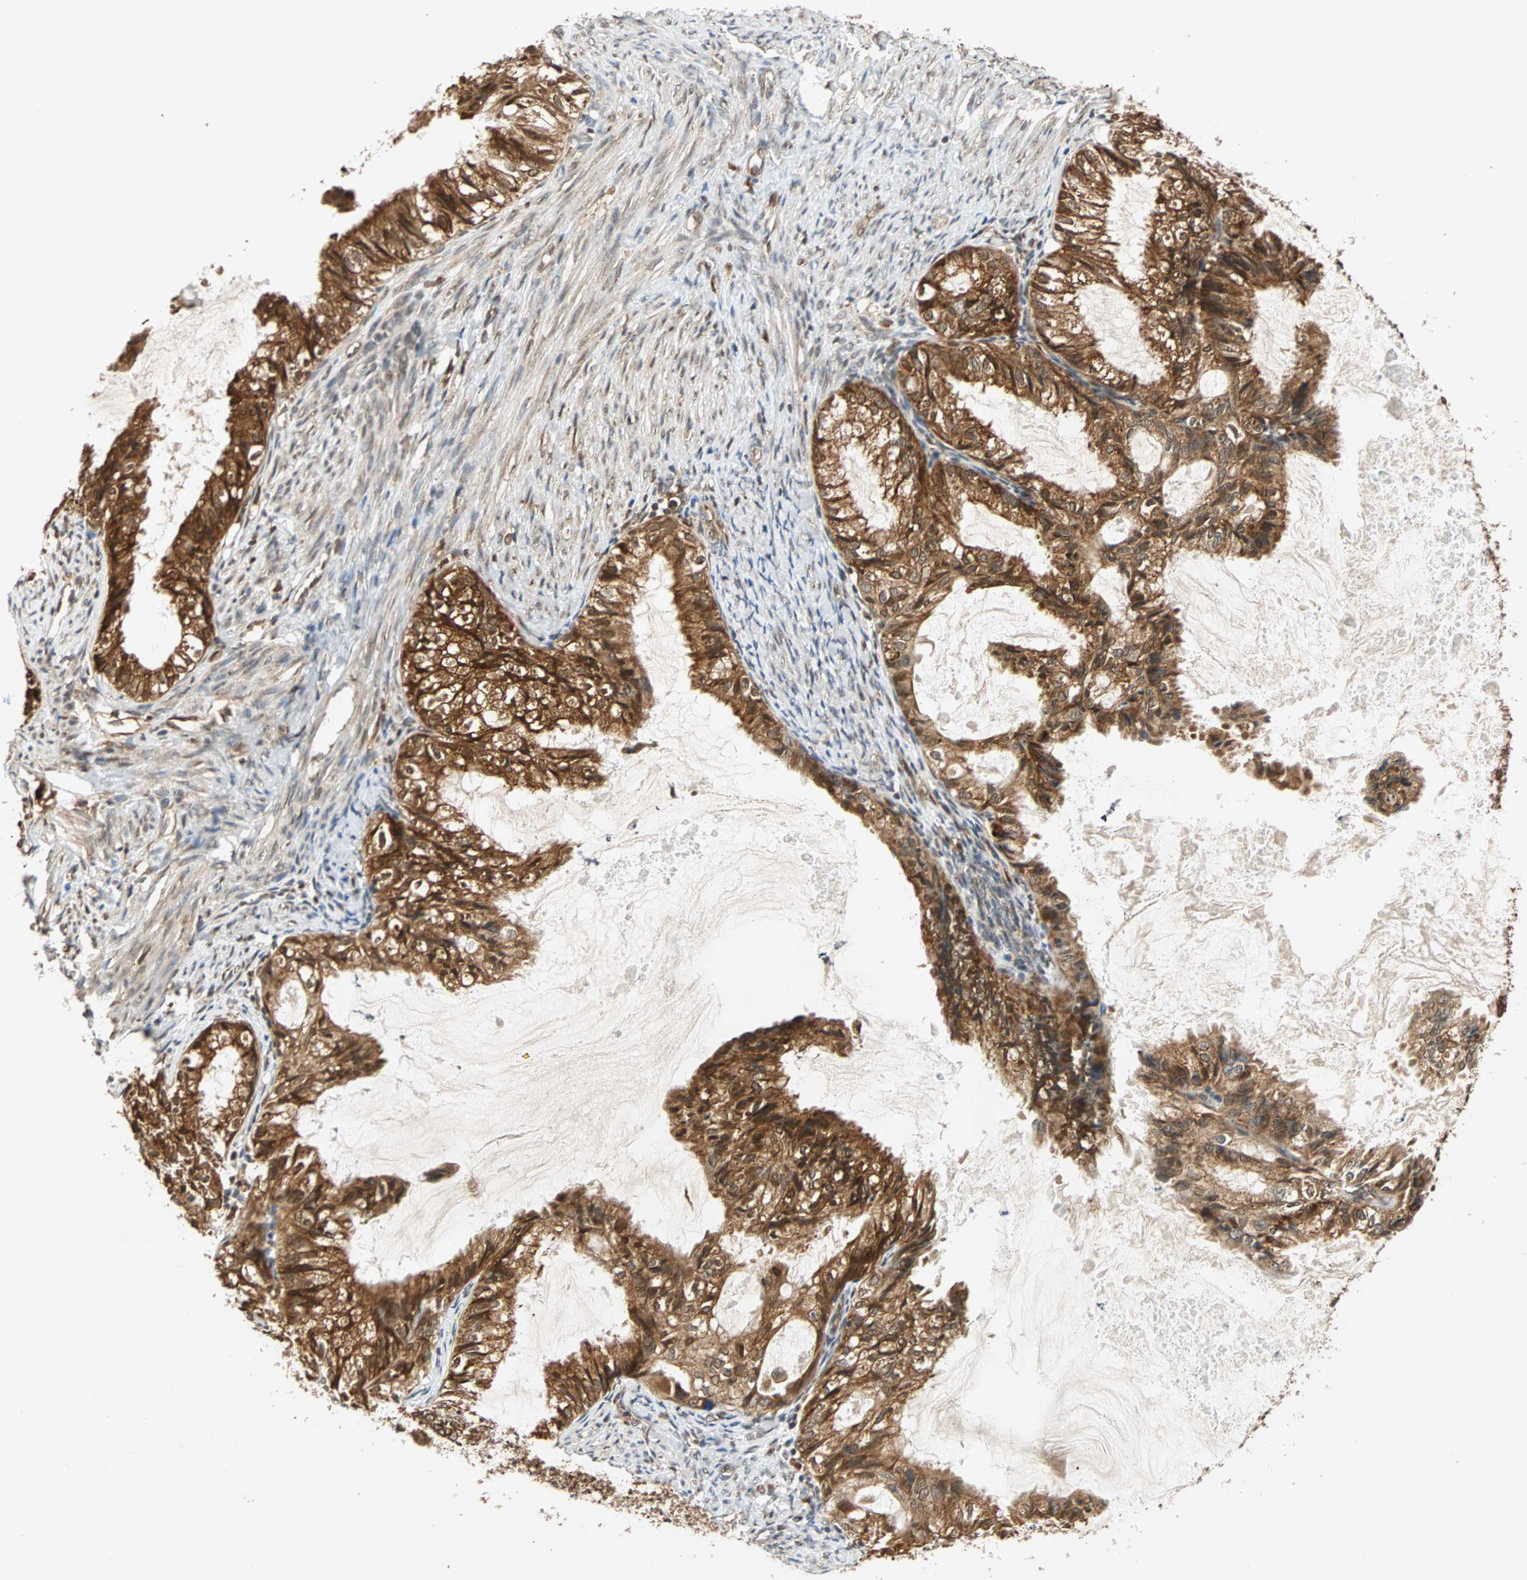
{"staining": {"intensity": "strong", "quantity": ">75%", "location": "cytoplasmic/membranous,nuclear"}, "tissue": "cervical cancer", "cell_type": "Tumor cells", "image_type": "cancer", "snomed": [{"axis": "morphology", "description": "Normal tissue, NOS"}, {"axis": "morphology", "description": "Adenocarcinoma, NOS"}, {"axis": "topography", "description": "Cervix"}, {"axis": "topography", "description": "Endometrium"}], "caption": "A histopathology image showing strong cytoplasmic/membranous and nuclear staining in about >75% of tumor cells in cervical cancer (adenocarcinoma), as visualized by brown immunohistochemical staining.", "gene": "AUP1", "patient": {"sex": "female", "age": 86}}